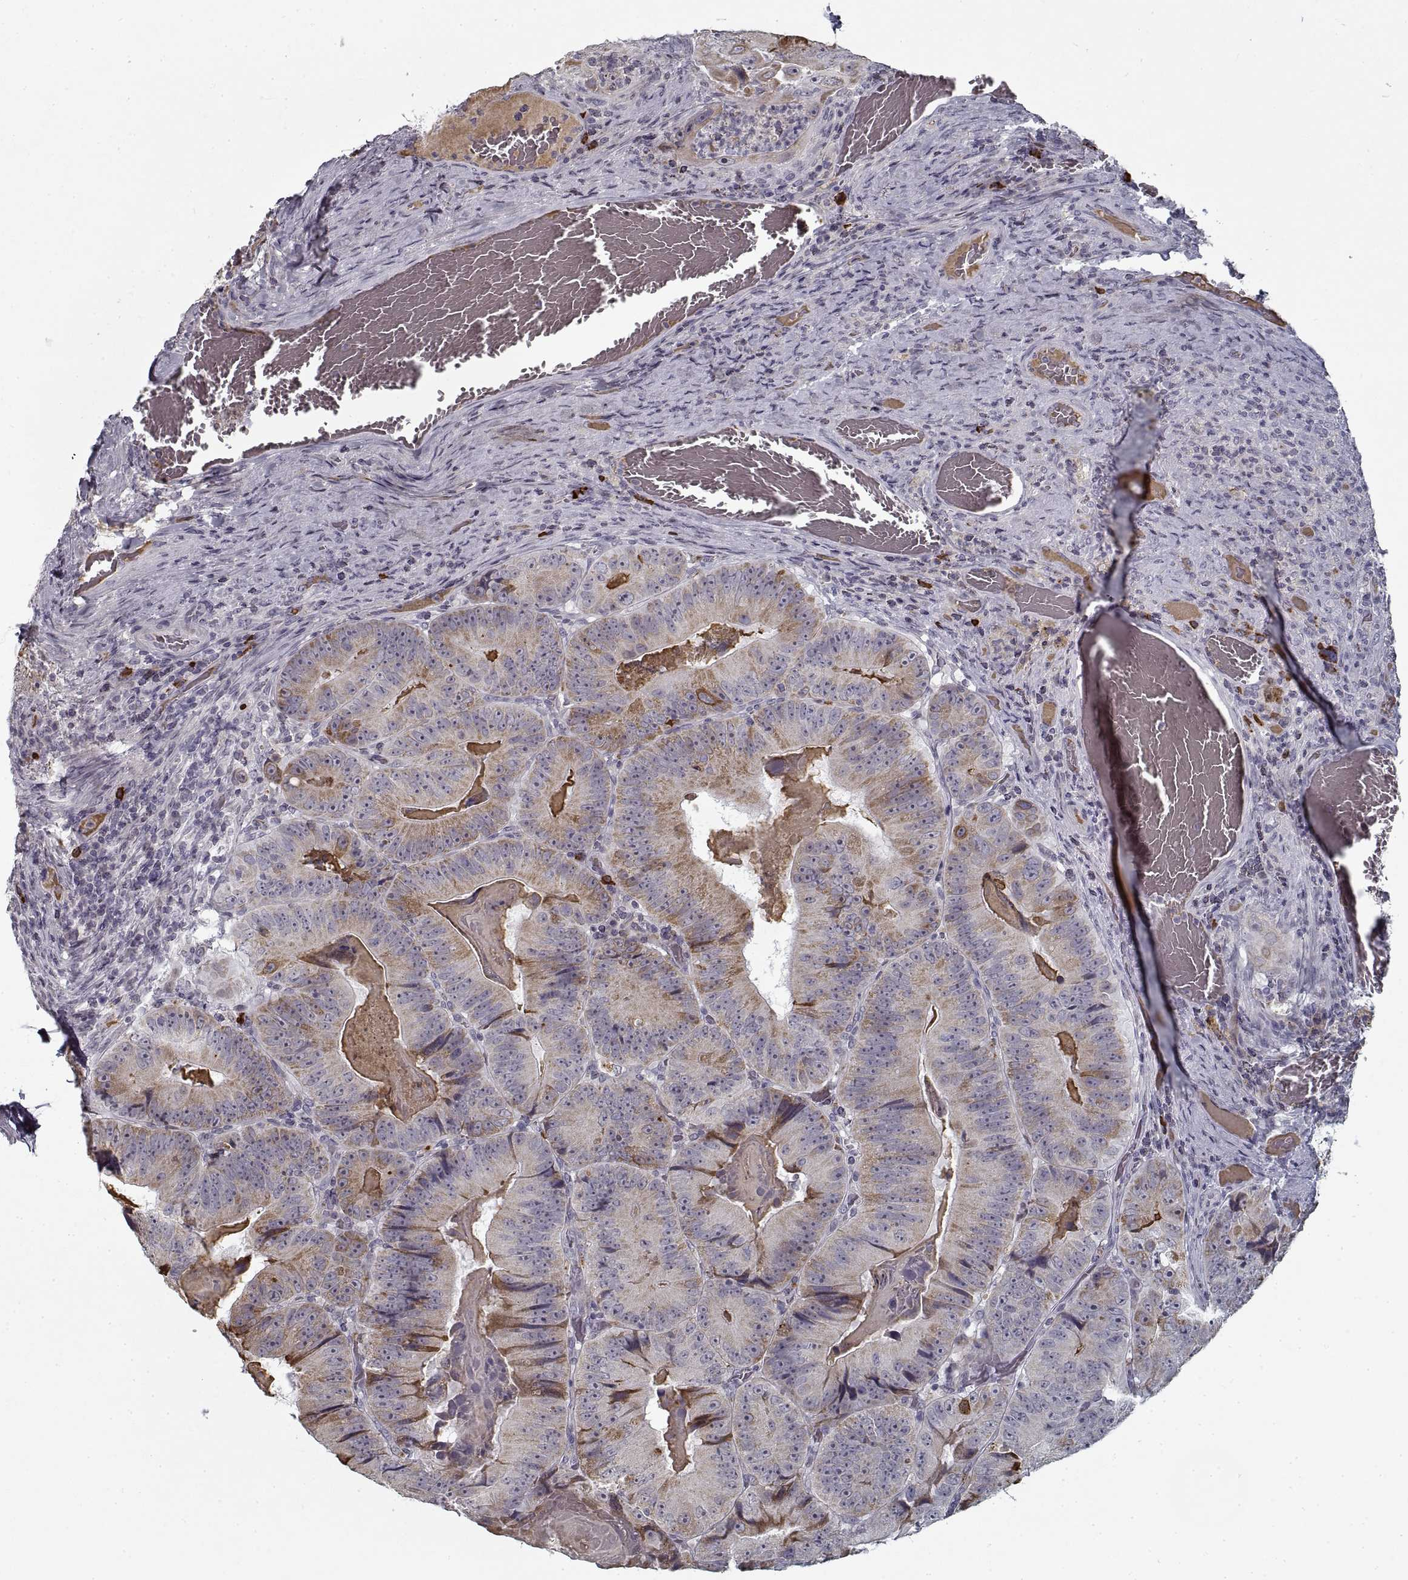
{"staining": {"intensity": "moderate", "quantity": "25%-75%", "location": "cytoplasmic/membranous"}, "tissue": "colorectal cancer", "cell_type": "Tumor cells", "image_type": "cancer", "snomed": [{"axis": "morphology", "description": "Adenocarcinoma, NOS"}, {"axis": "topography", "description": "Colon"}], "caption": "Moderate cytoplasmic/membranous staining for a protein is appreciated in about 25%-75% of tumor cells of colorectal cancer using immunohistochemistry (IHC).", "gene": "GAD2", "patient": {"sex": "female", "age": 86}}